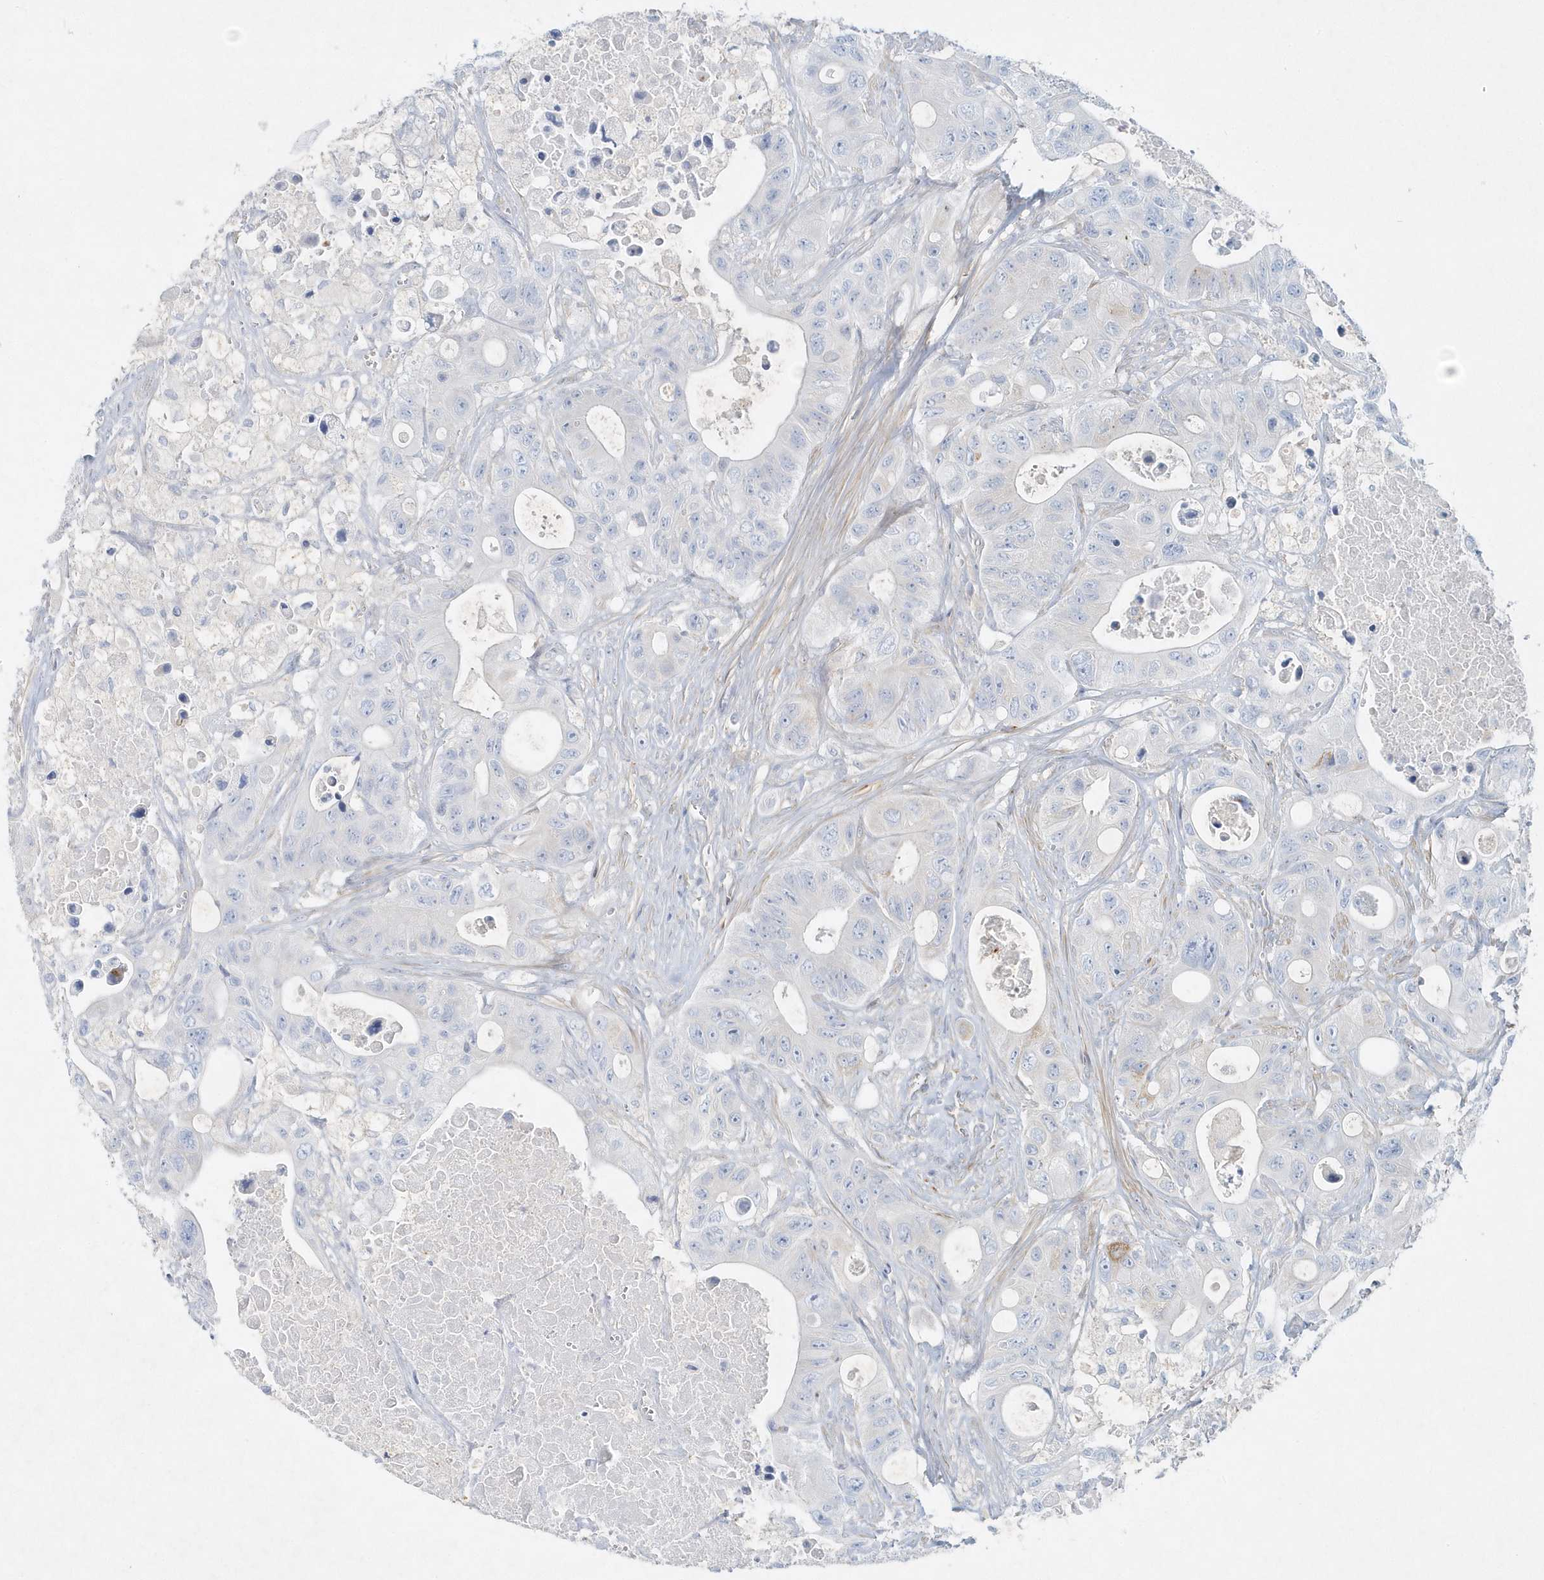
{"staining": {"intensity": "negative", "quantity": "none", "location": "none"}, "tissue": "colorectal cancer", "cell_type": "Tumor cells", "image_type": "cancer", "snomed": [{"axis": "morphology", "description": "Adenocarcinoma, NOS"}, {"axis": "topography", "description": "Colon"}], "caption": "A micrograph of human colorectal cancer (adenocarcinoma) is negative for staining in tumor cells. Brightfield microscopy of IHC stained with DAB (3,3'-diaminobenzidine) (brown) and hematoxylin (blue), captured at high magnification.", "gene": "DNAH1", "patient": {"sex": "female", "age": 46}}